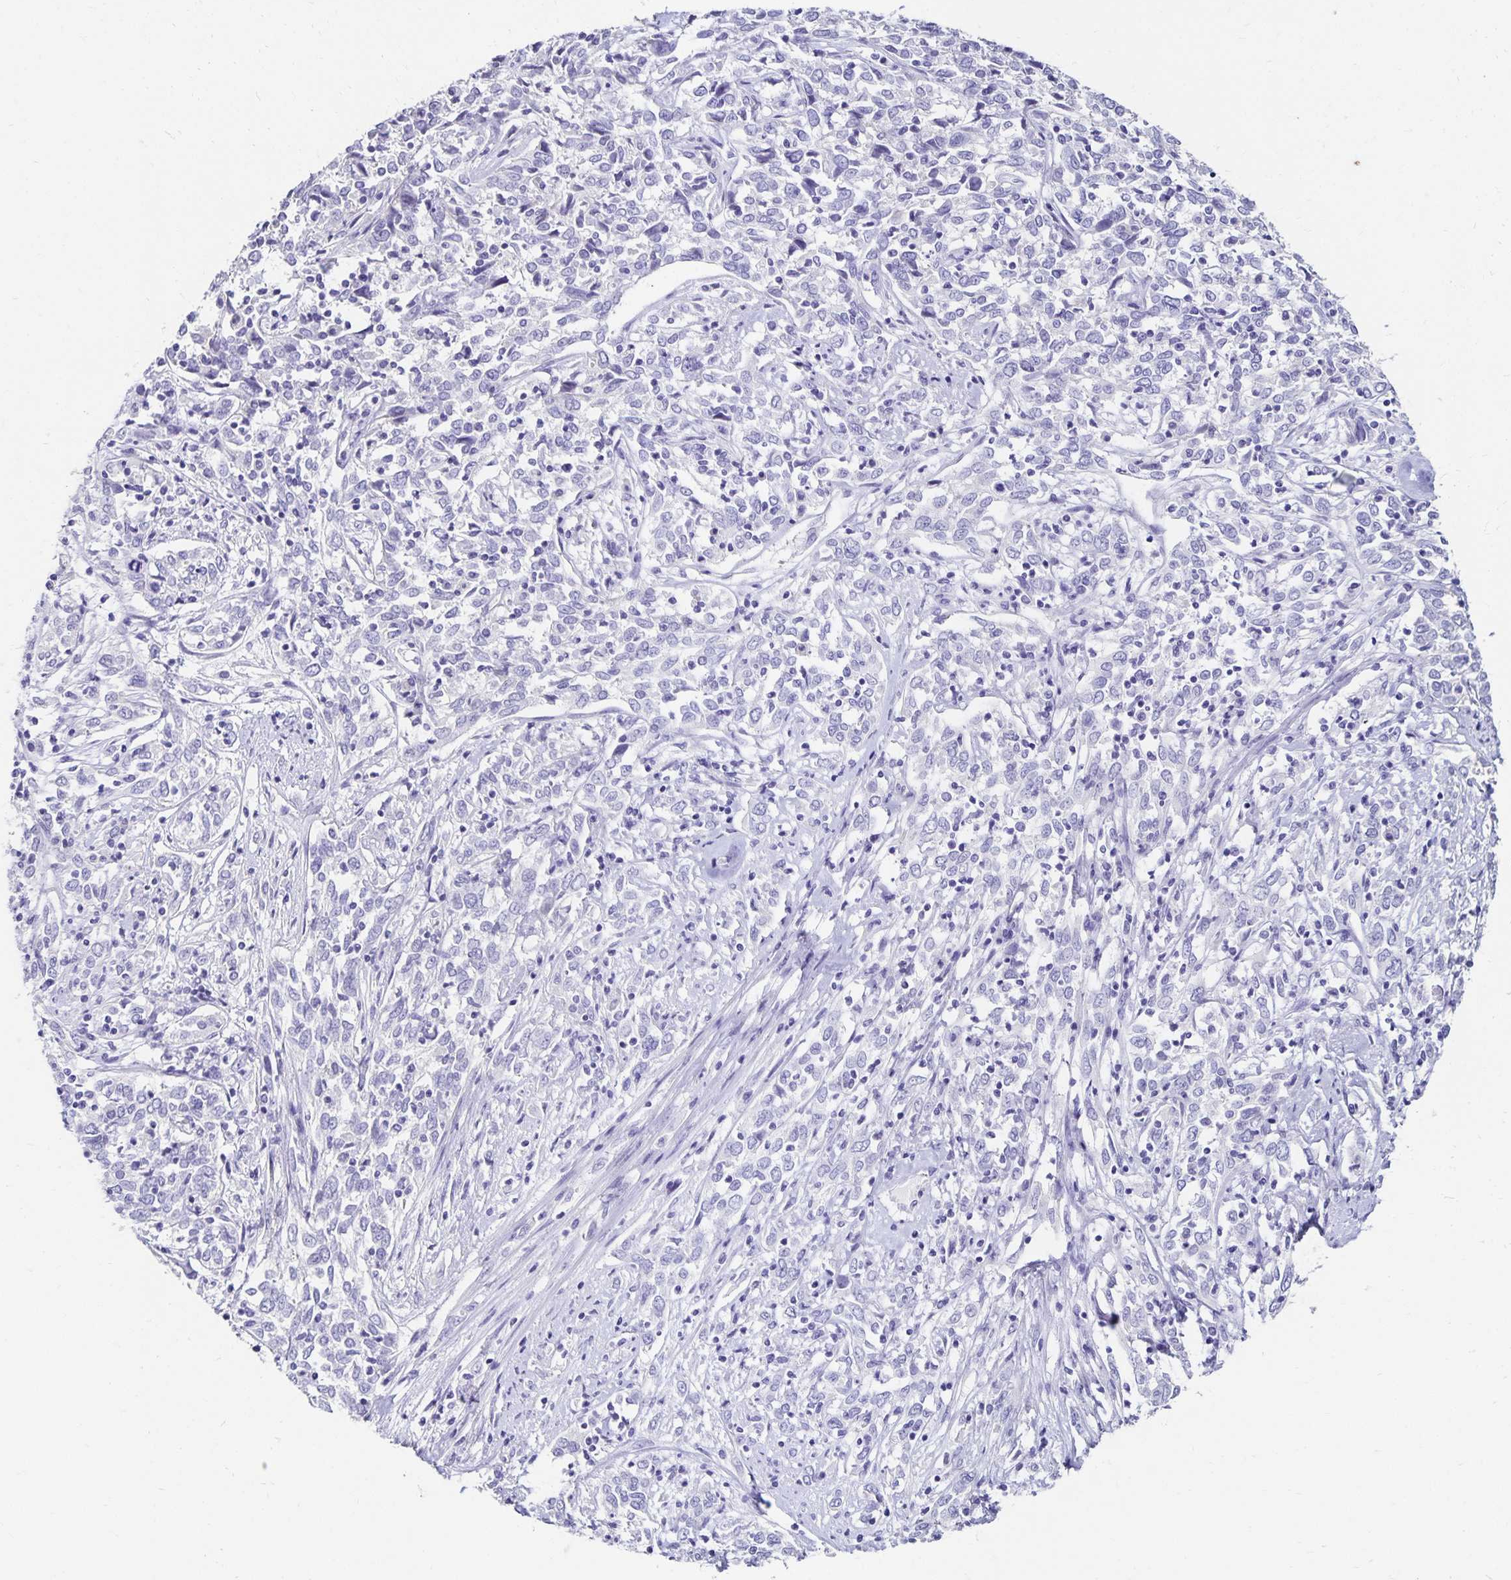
{"staining": {"intensity": "negative", "quantity": "none", "location": "none"}, "tissue": "cervical cancer", "cell_type": "Tumor cells", "image_type": "cancer", "snomed": [{"axis": "morphology", "description": "Adenocarcinoma, NOS"}, {"axis": "topography", "description": "Cervix"}], "caption": "This image is of cervical cancer (adenocarcinoma) stained with immunohistochemistry to label a protein in brown with the nuclei are counter-stained blue. There is no positivity in tumor cells.", "gene": "DYNLT4", "patient": {"sex": "female", "age": 40}}